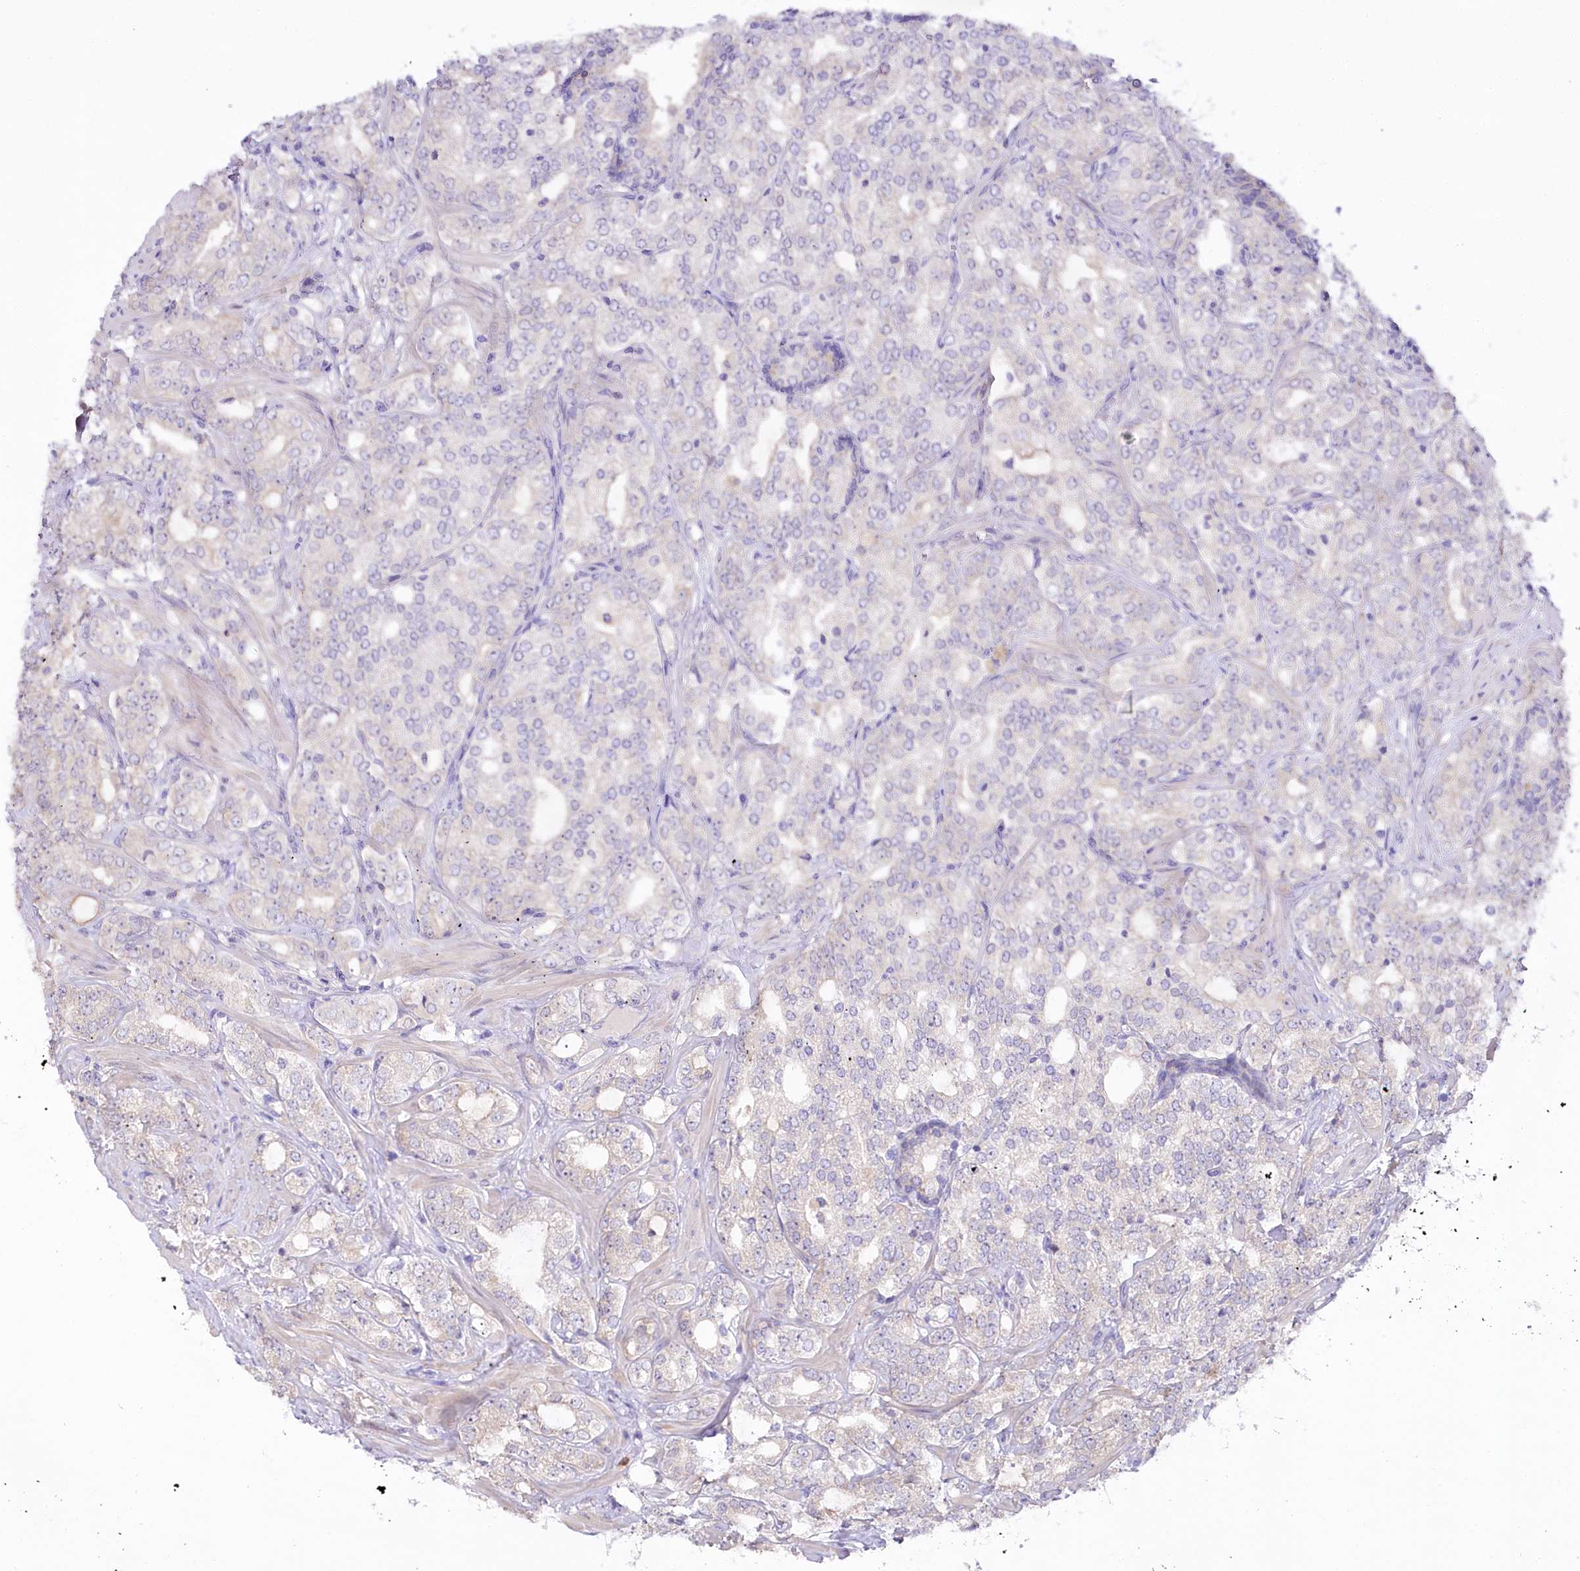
{"staining": {"intensity": "negative", "quantity": "none", "location": "none"}, "tissue": "prostate cancer", "cell_type": "Tumor cells", "image_type": "cancer", "snomed": [{"axis": "morphology", "description": "Adenocarcinoma, High grade"}, {"axis": "topography", "description": "Prostate"}], "caption": "This is an IHC photomicrograph of human prostate cancer (high-grade adenocarcinoma). There is no expression in tumor cells.", "gene": "MYOZ1", "patient": {"sex": "male", "age": 64}}